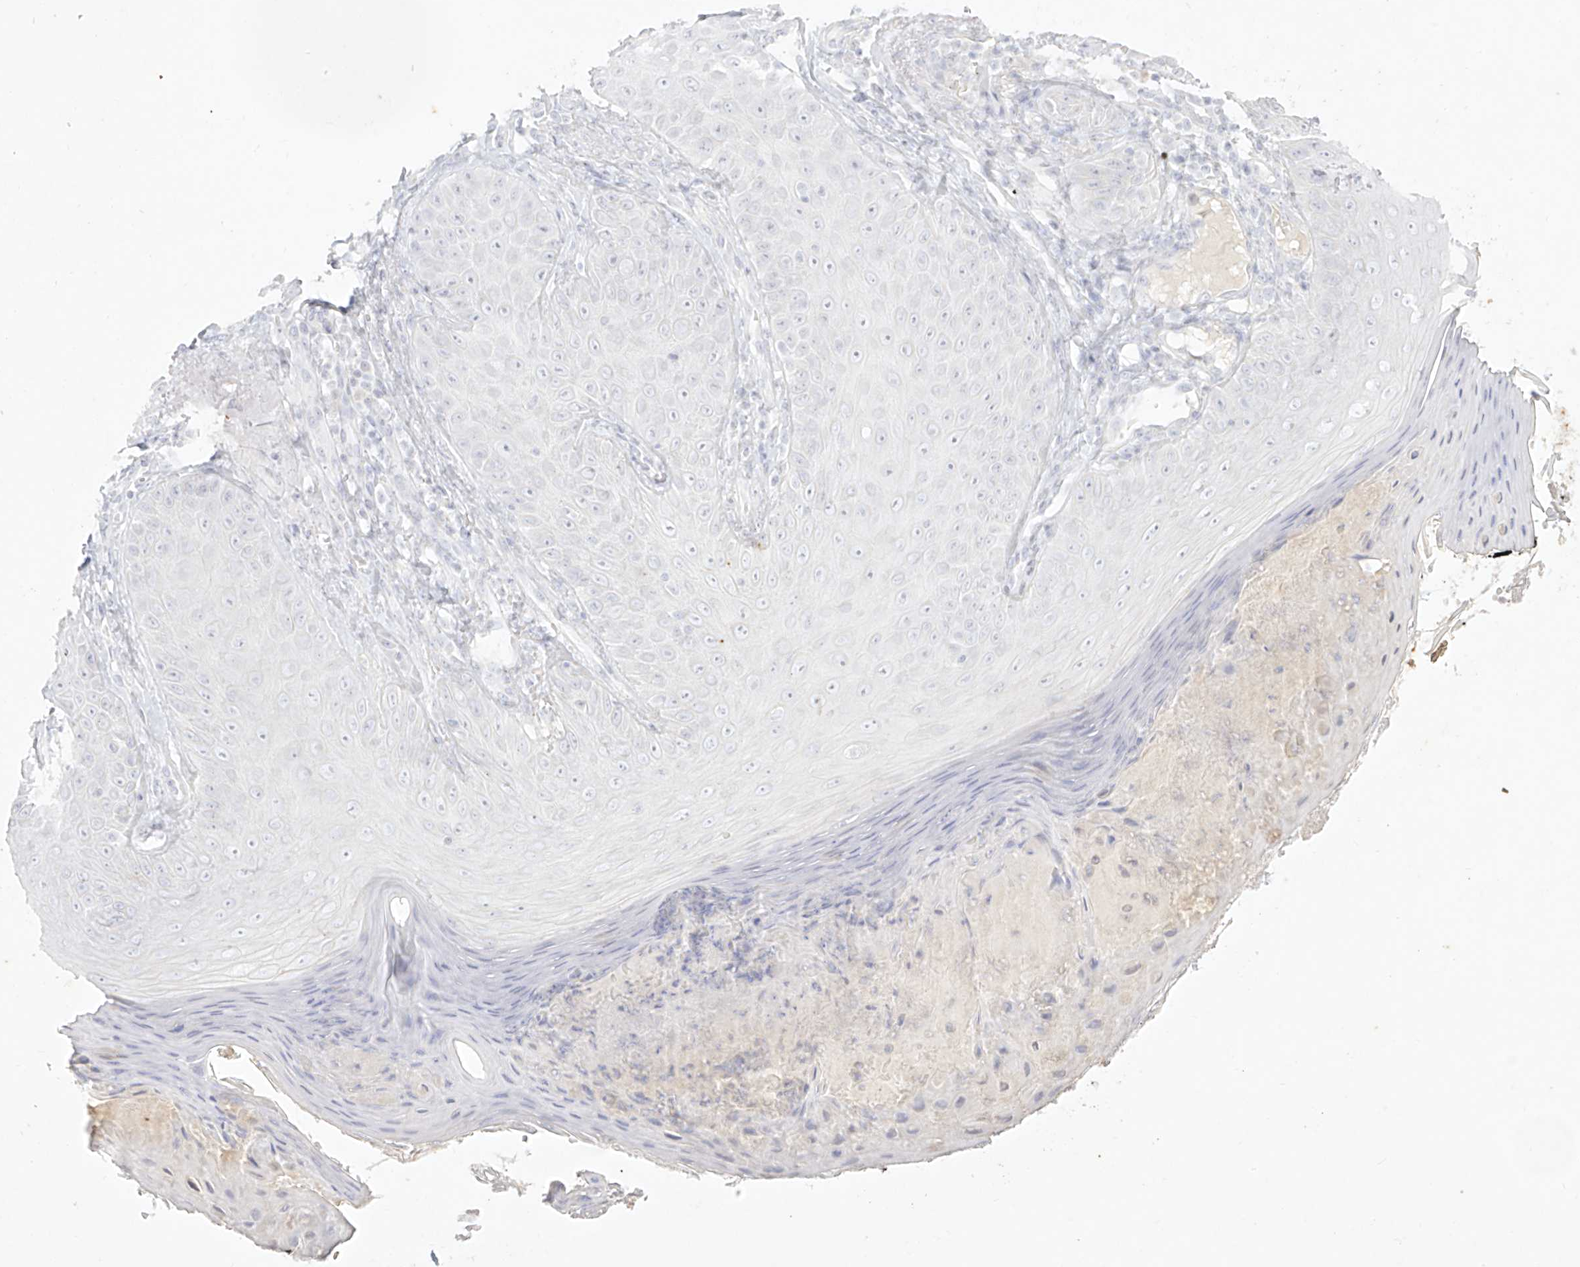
{"staining": {"intensity": "negative", "quantity": "none", "location": "none"}, "tissue": "skin", "cell_type": "Fibroblasts", "image_type": "normal", "snomed": [{"axis": "morphology", "description": "Normal tissue, NOS"}, {"axis": "topography", "description": "Skin"}], "caption": "Immunohistochemistry (IHC) photomicrograph of benign skin: human skin stained with DAB exhibits no significant protein staining in fibroblasts.", "gene": "TGM4", "patient": {"sex": "male", "age": 57}}